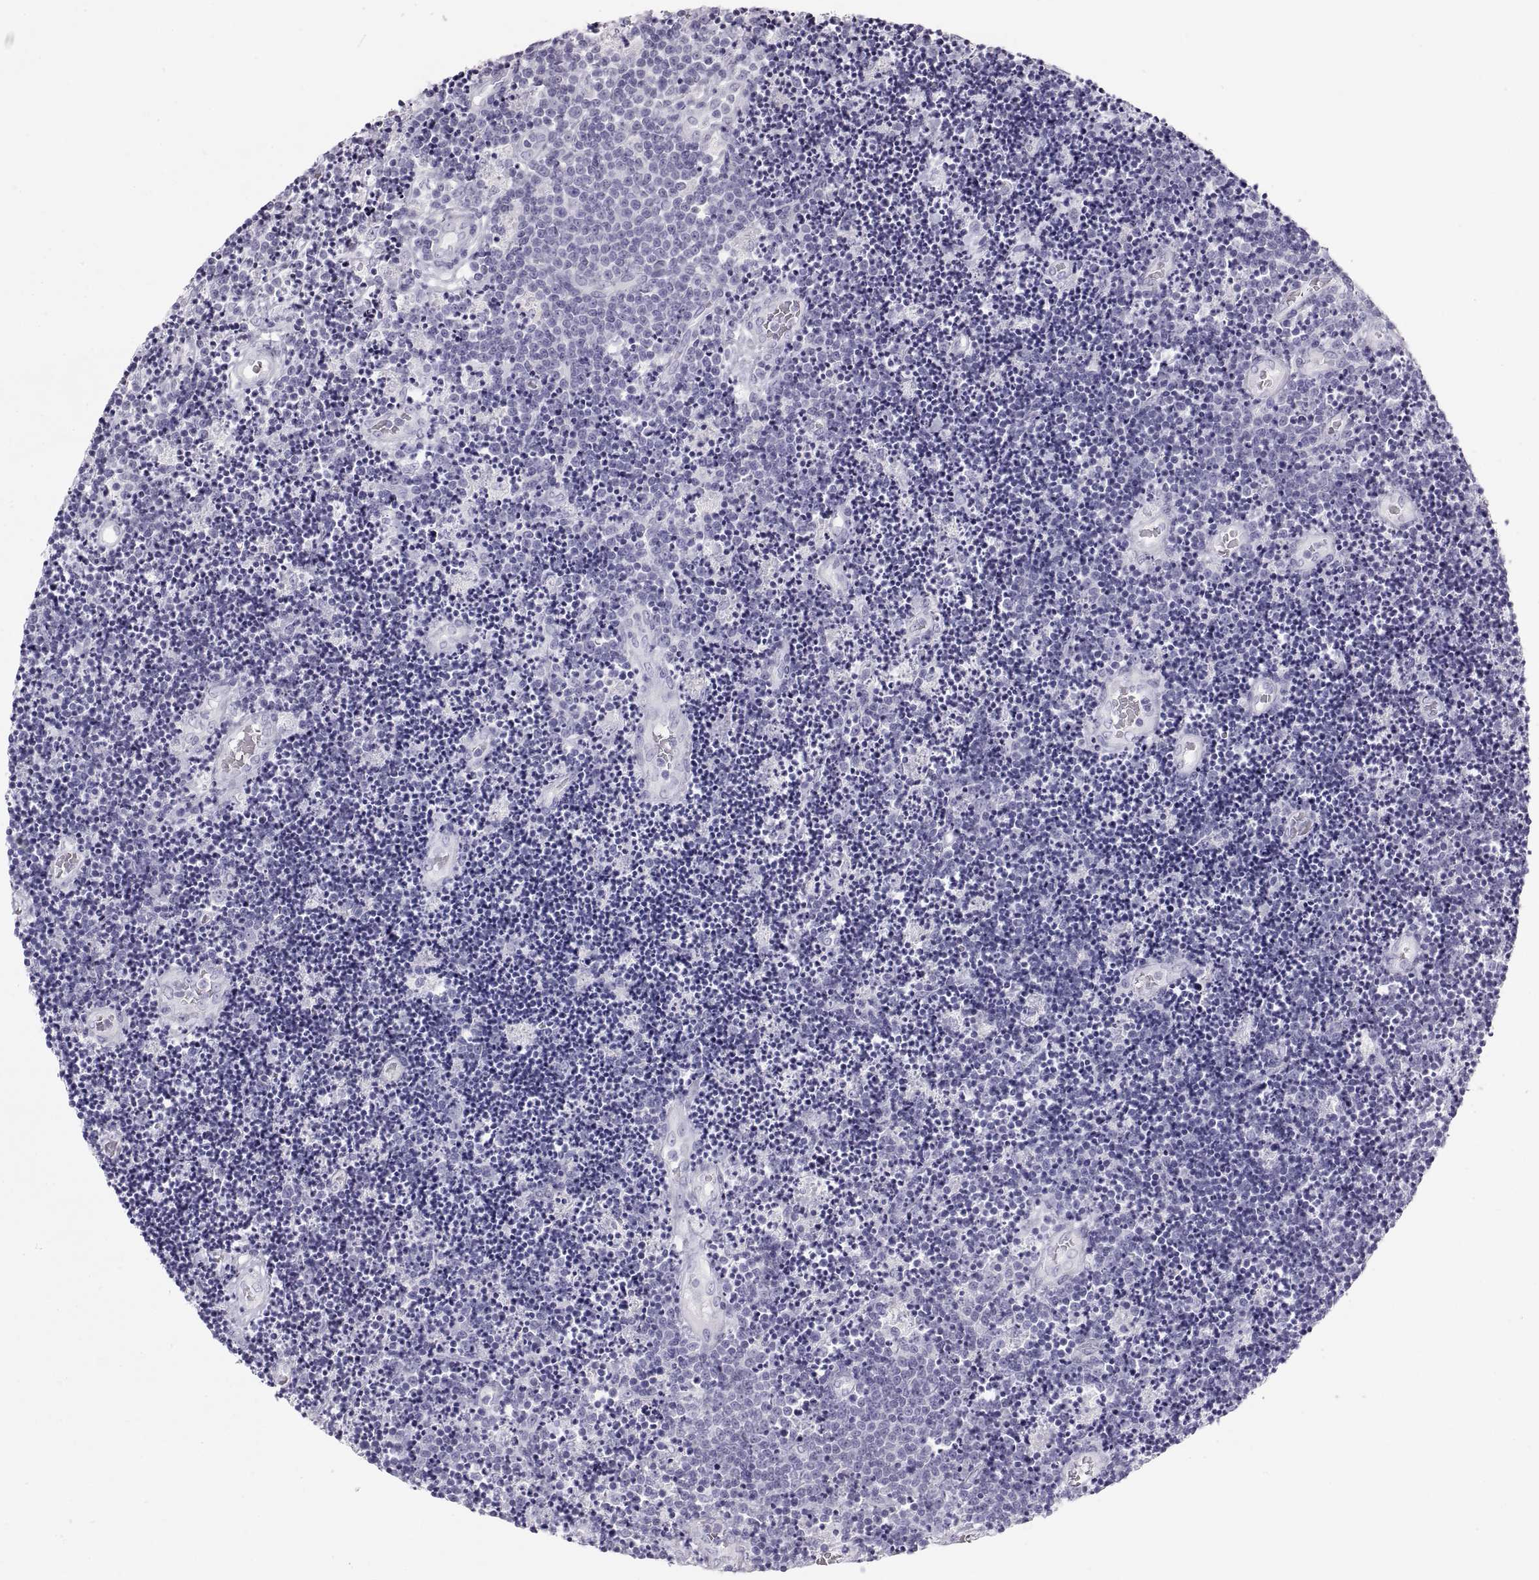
{"staining": {"intensity": "negative", "quantity": "none", "location": "none"}, "tissue": "lymphoma", "cell_type": "Tumor cells", "image_type": "cancer", "snomed": [{"axis": "morphology", "description": "Malignant lymphoma, non-Hodgkin's type, Low grade"}, {"axis": "topography", "description": "Brain"}], "caption": "A high-resolution photomicrograph shows IHC staining of lymphoma, which demonstrates no significant positivity in tumor cells.", "gene": "SEMG1", "patient": {"sex": "female", "age": 66}}